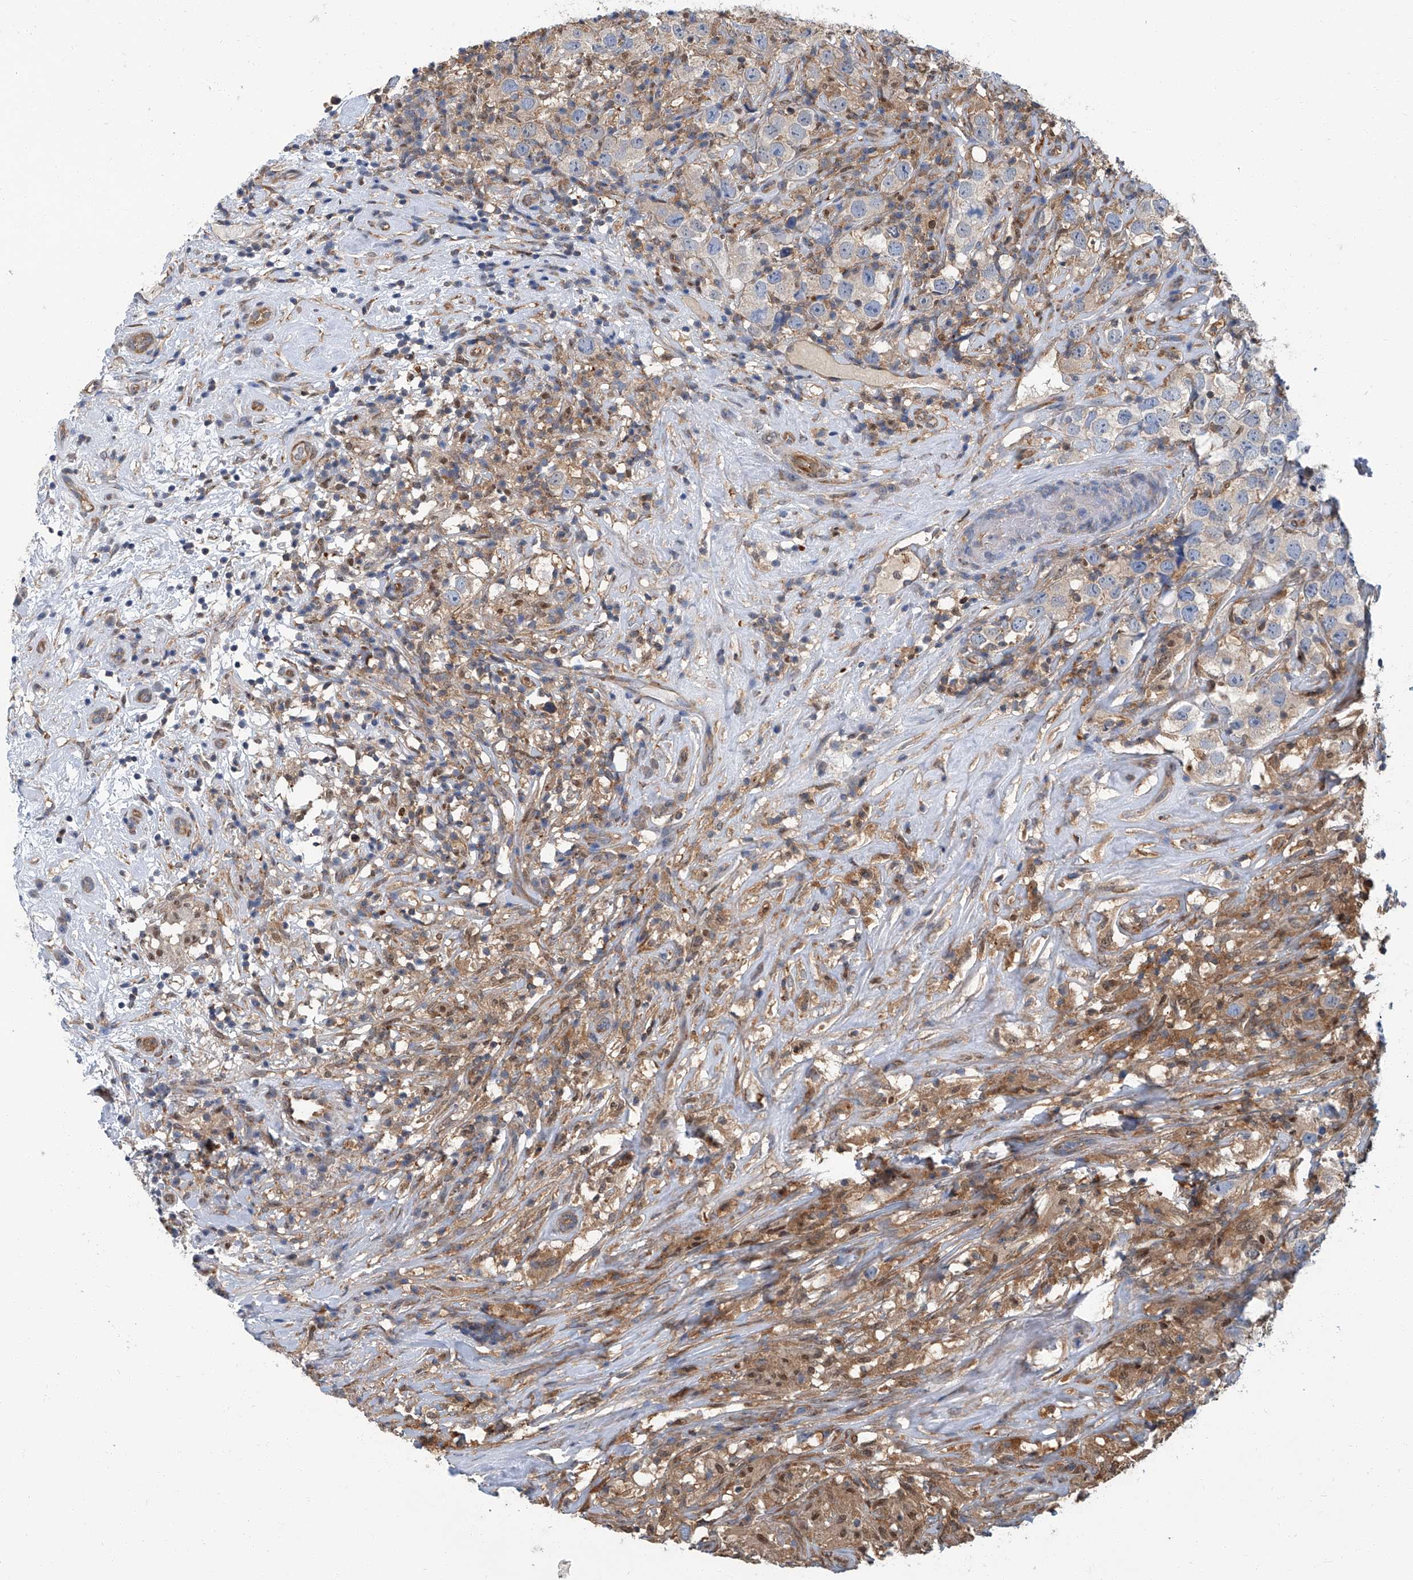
{"staining": {"intensity": "negative", "quantity": "none", "location": "none"}, "tissue": "testis cancer", "cell_type": "Tumor cells", "image_type": "cancer", "snomed": [{"axis": "morphology", "description": "Seminoma, NOS"}, {"axis": "topography", "description": "Testis"}], "caption": "The histopathology image reveals no significant positivity in tumor cells of testis cancer (seminoma). The staining is performed using DAB brown chromogen with nuclei counter-stained in using hematoxylin.", "gene": "PSMB10", "patient": {"sex": "male", "age": 49}}